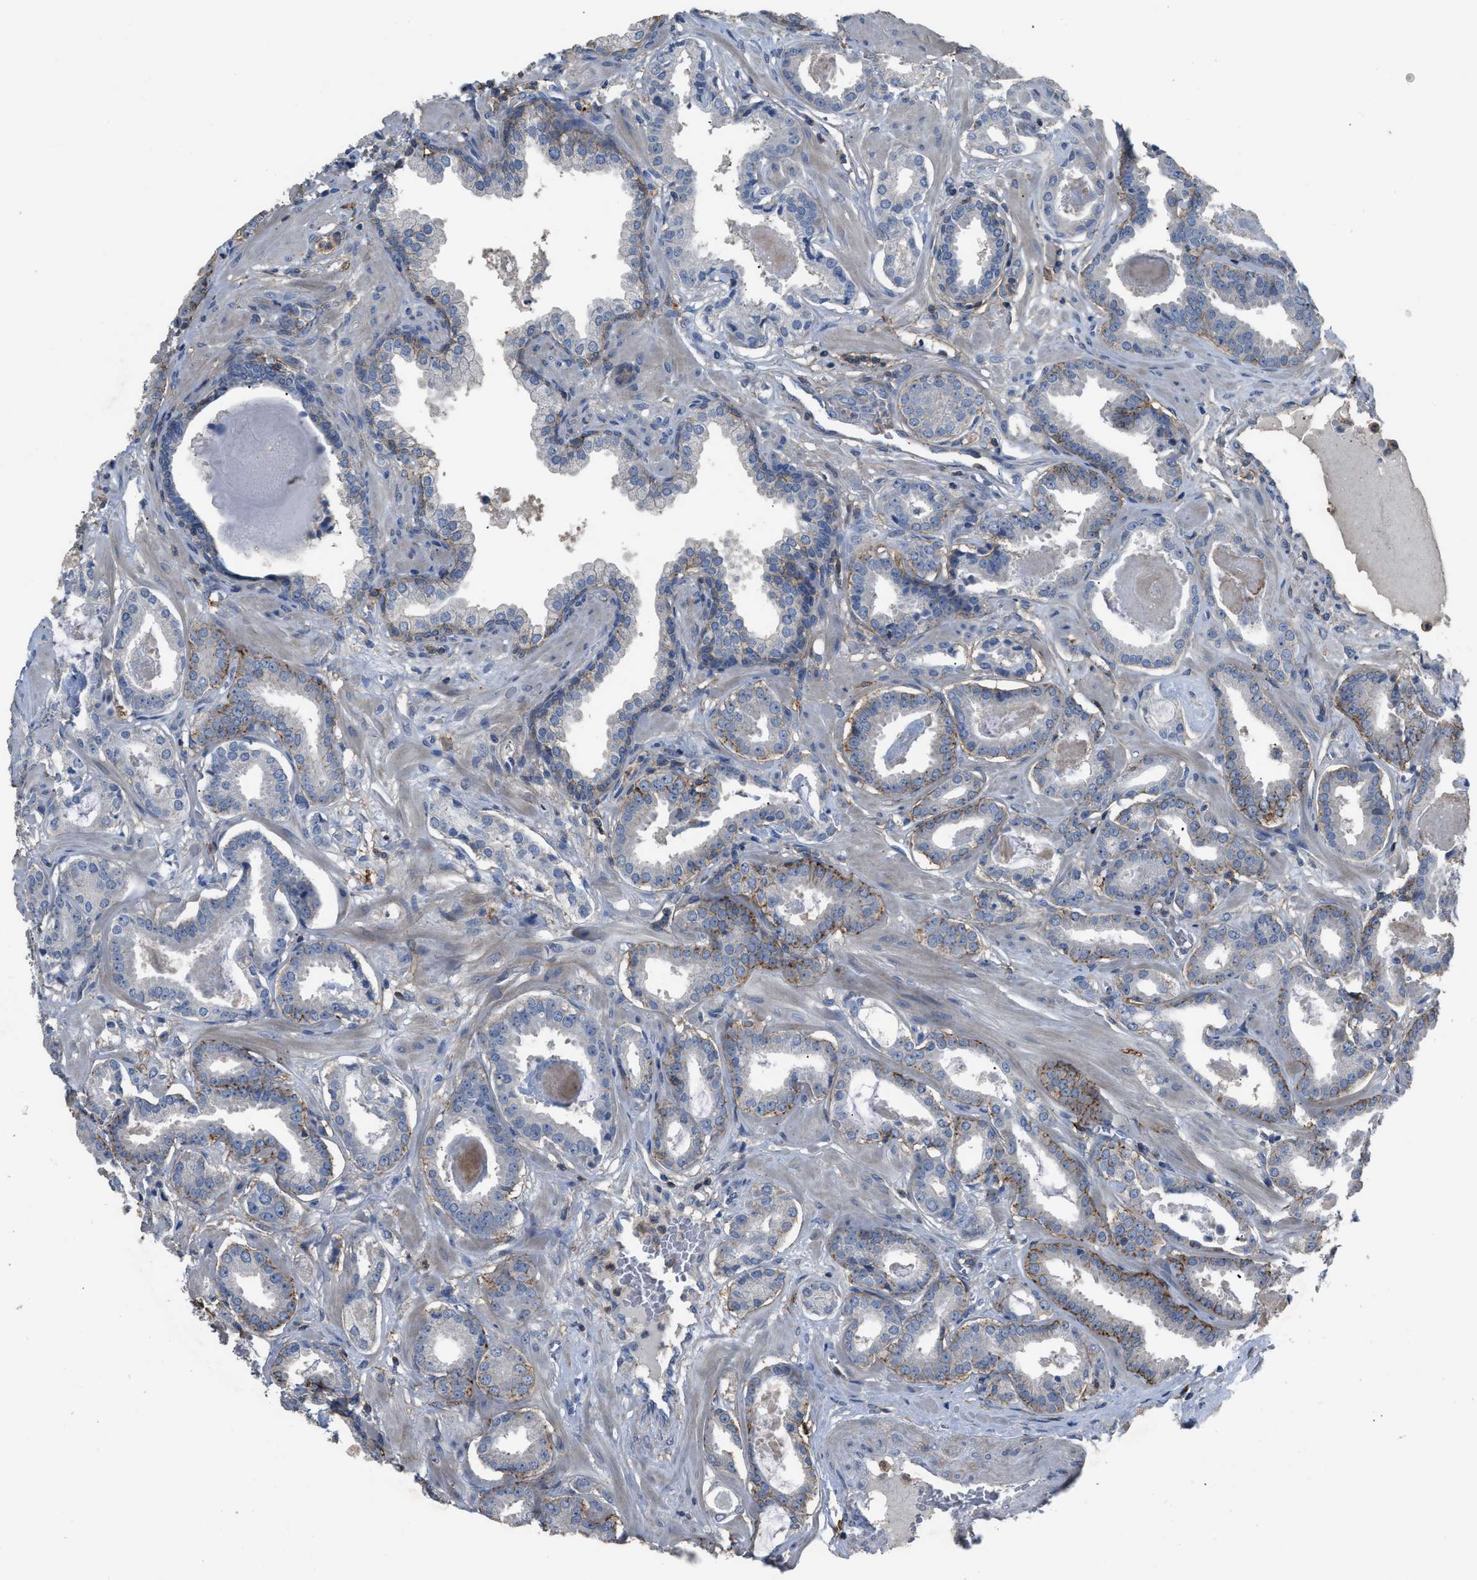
{"staining": {"intensity": "negative", "quantity": "none", "location": "none"}, "tissue": "prostate cancer", "cell_type": "Tumor cells", "image_type": "cancer", "snomed": [{"axis": "morphology", "description": "Adenocarcinoma, Low grade"}, {"axis": "topography", "description": "Prostate"}], "caption": "This is an immunohistochemistry (IHC) micrograph of prostate cancer. There is no positivity in tumor cells.", "gene": "OR51E1", "patient": {"sex": "male", "age": 53}}